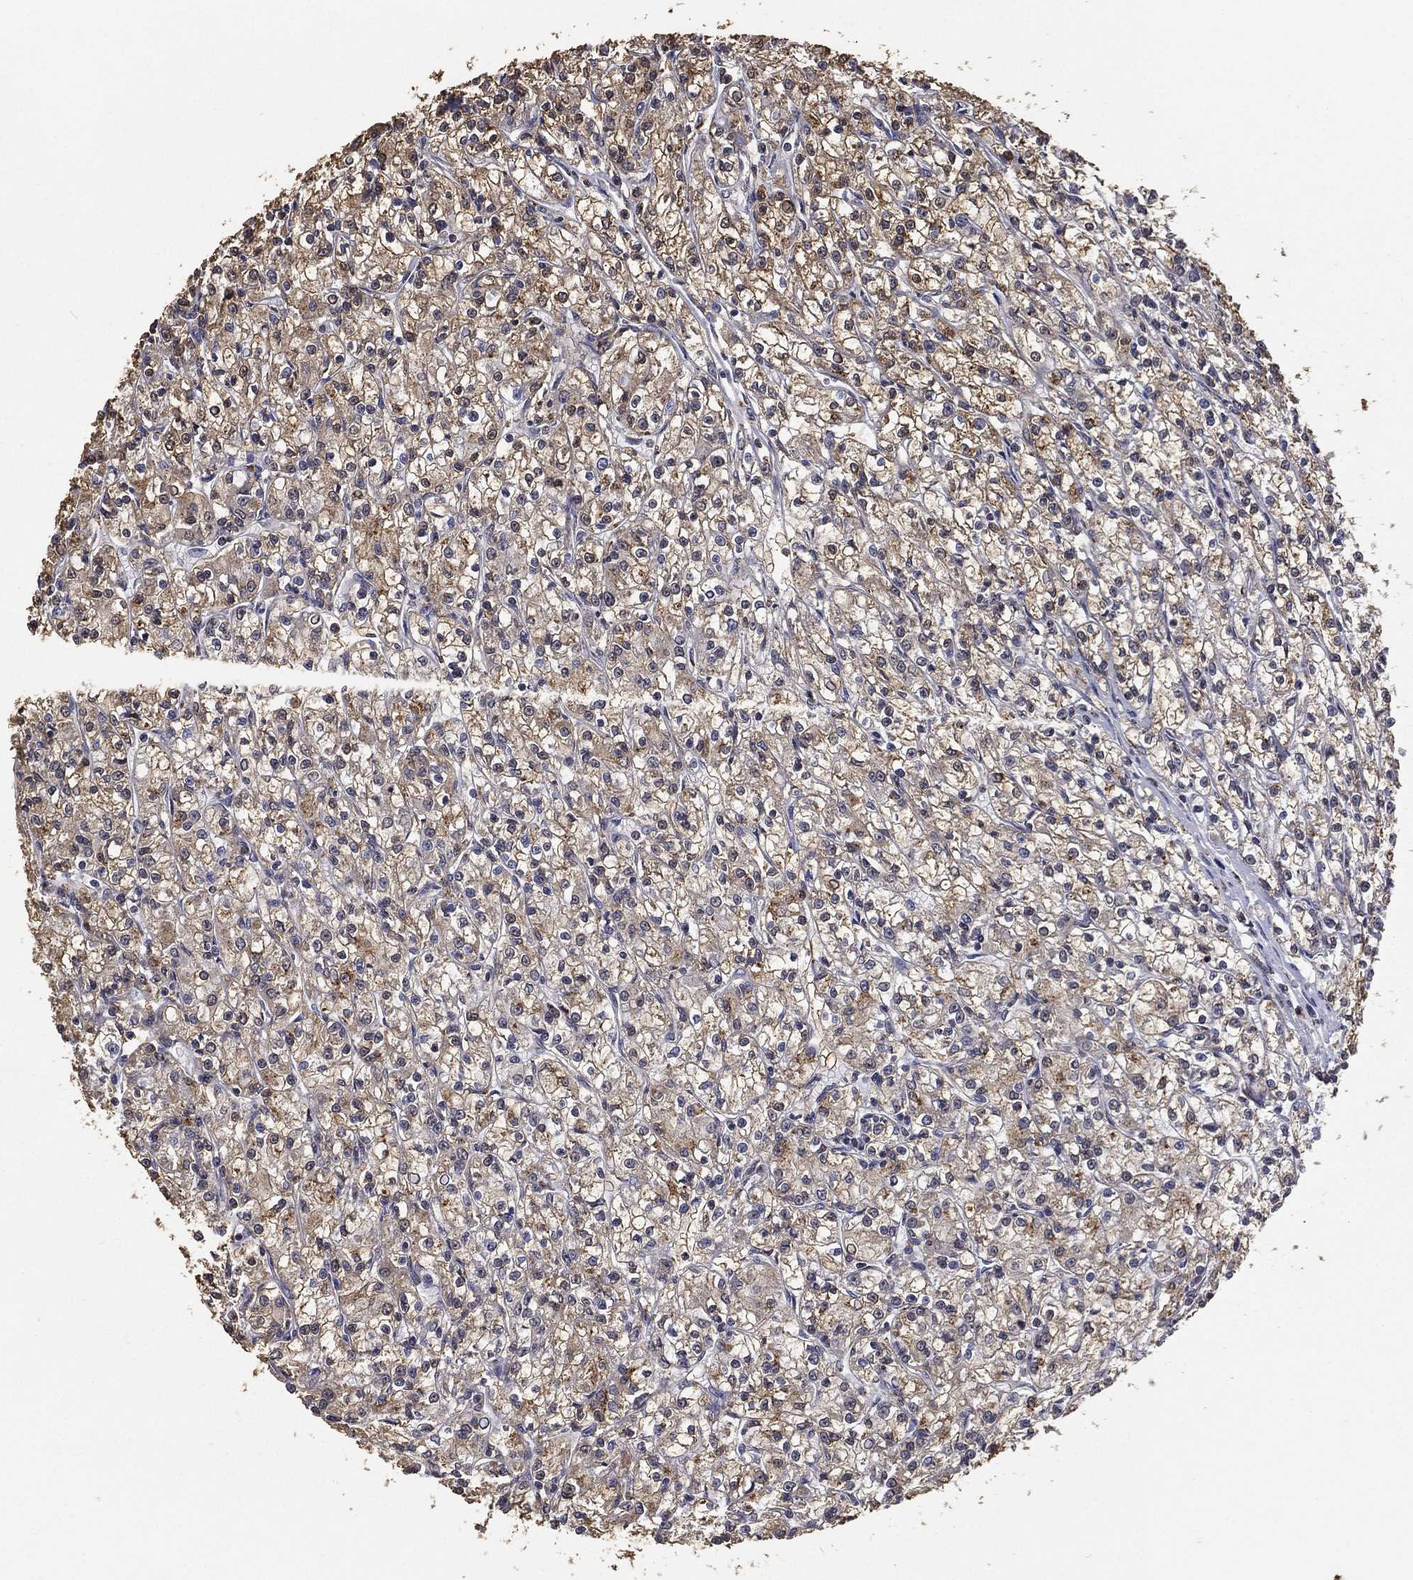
{"staining": {"intensity": "moderate", "quantity": ">75%", "location": "cytoplasmic/membranous"}, "tissue": "renal cancer", "cell_type": "Tumor cells", "image_type": "cancer", "snomed": [{"axis": "morphology", "description": "Adenocarcinoma, NOS"}, {"axis": "topography", "description": "Kidney"}], "caption": "Tumor cells display medium levels of moderate cytoplasmic/membranous staining in about >75% of cells in adenocarcinoma (renal). Immunohistochemistry stains the protein of interest in brown and the nuclei are stained blue.", "gene": "GPR183", "patient": {"sex": "female", "age": 59}}